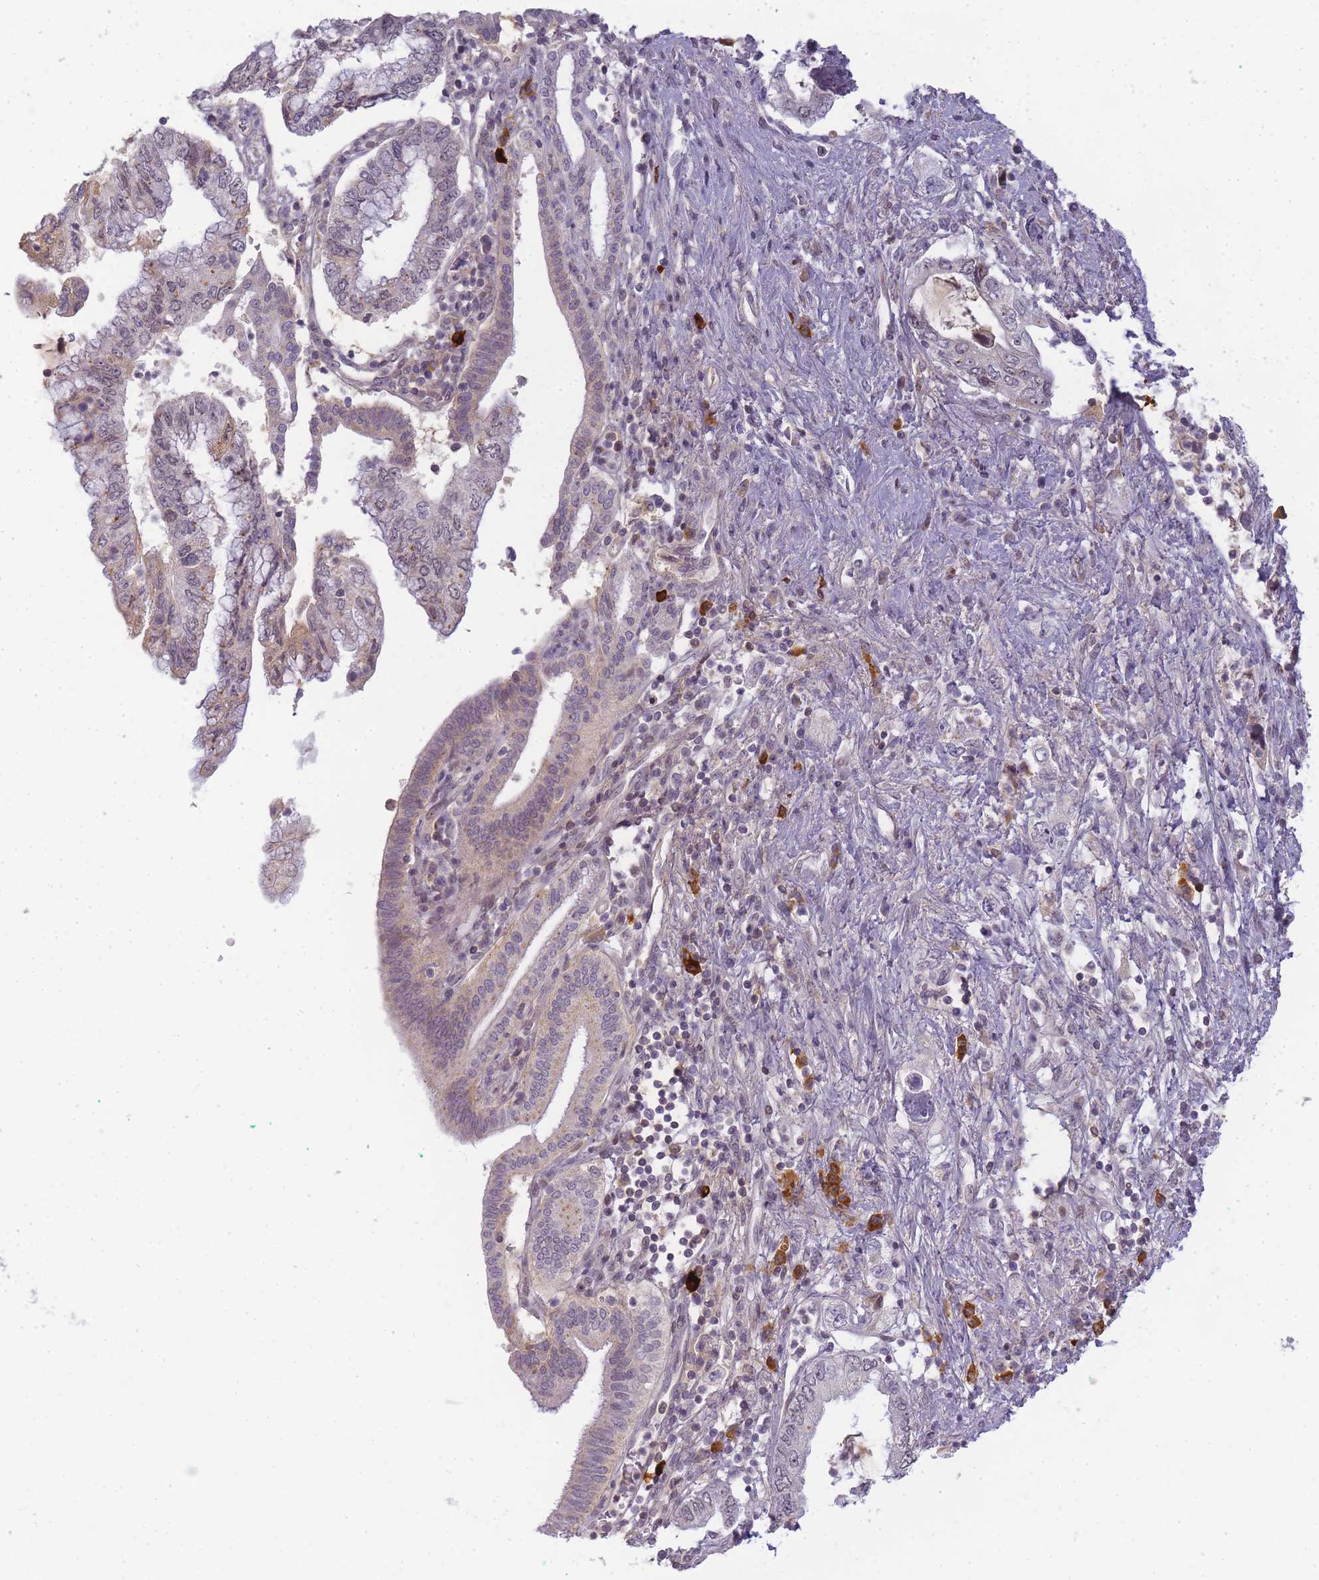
{"staining": {"intensity": "negative", "quantity": "none", "location": "none"}, "tissue": "pancreatic cancer", "cell_type": "Tumor cells", "image_type": "cancer", "snomed": [{"axis": "morphology", "description": "Adenocarcinoma, NOS"}, {"axis": "topography", "description": "Pancreas"}], "caption": "The histopathology image shows no significant expression in tumor cells of pancreatic adenocarcinoma.", "gene": "RRAD", "patient": {"sex": "female", "age": 73}}